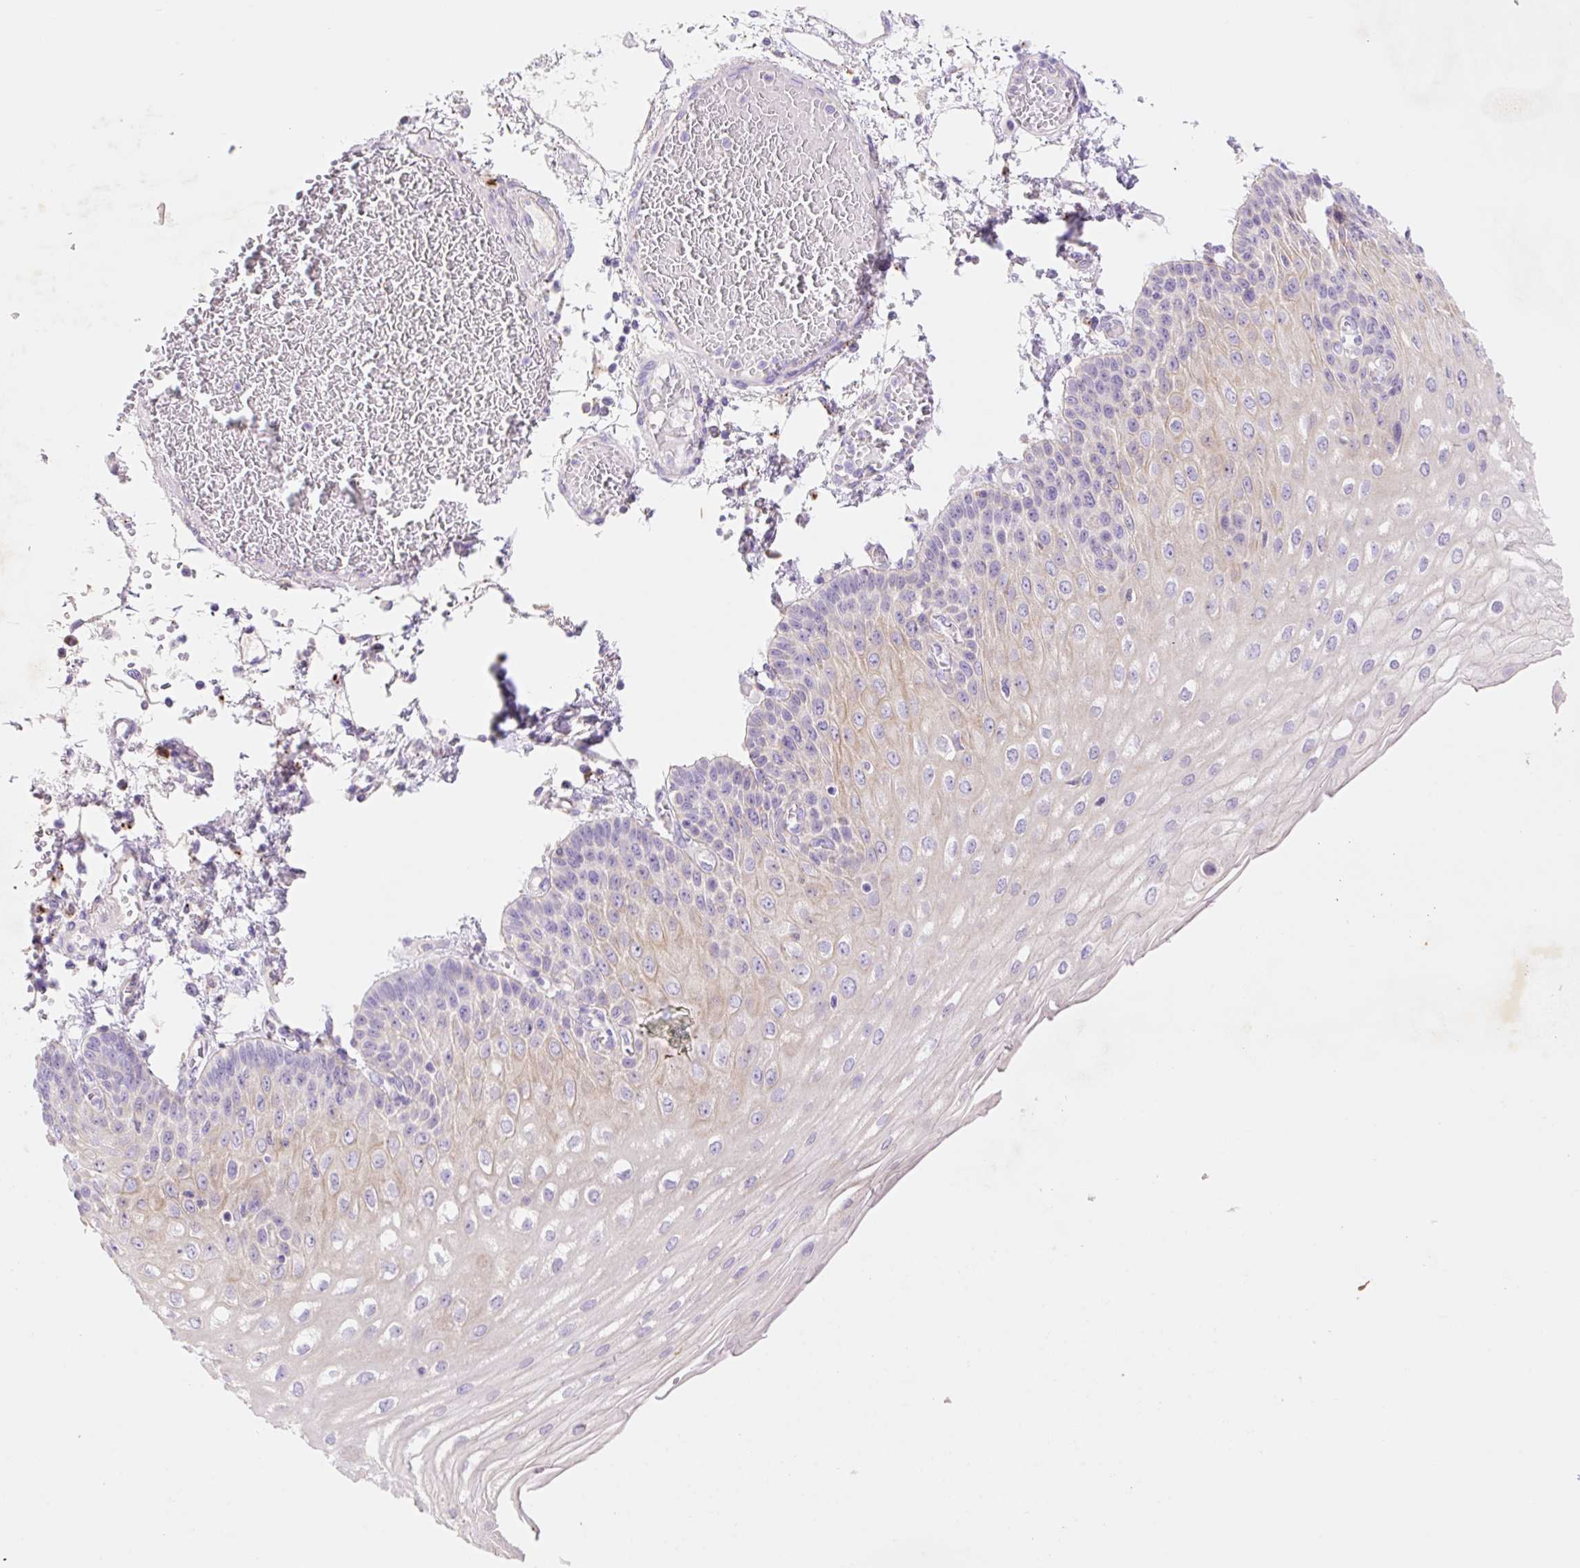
{"staining": {"intensity": "weak", "quantity": "<25%", "location": "cytoplasmic/membranous"}, "tissue": "esophagus", "cell_type": "Squamous epithelial cells", "image_type": "normal", "snomed": [{"axis": "morphology", "description": "Normal tissue, NOS"}, {"axis": "morphology", "description": "Adenocarcinoma, NOS"}, {"axis": "topography", "description": "Esophagus"}], "caption": "Human esophagus stained for a protein using immunohistochemistry (IHC) reveals no expression in squamous epithelial cells.", "gene": "HEXA", "patient": {"sex": "male", "age": 81}}